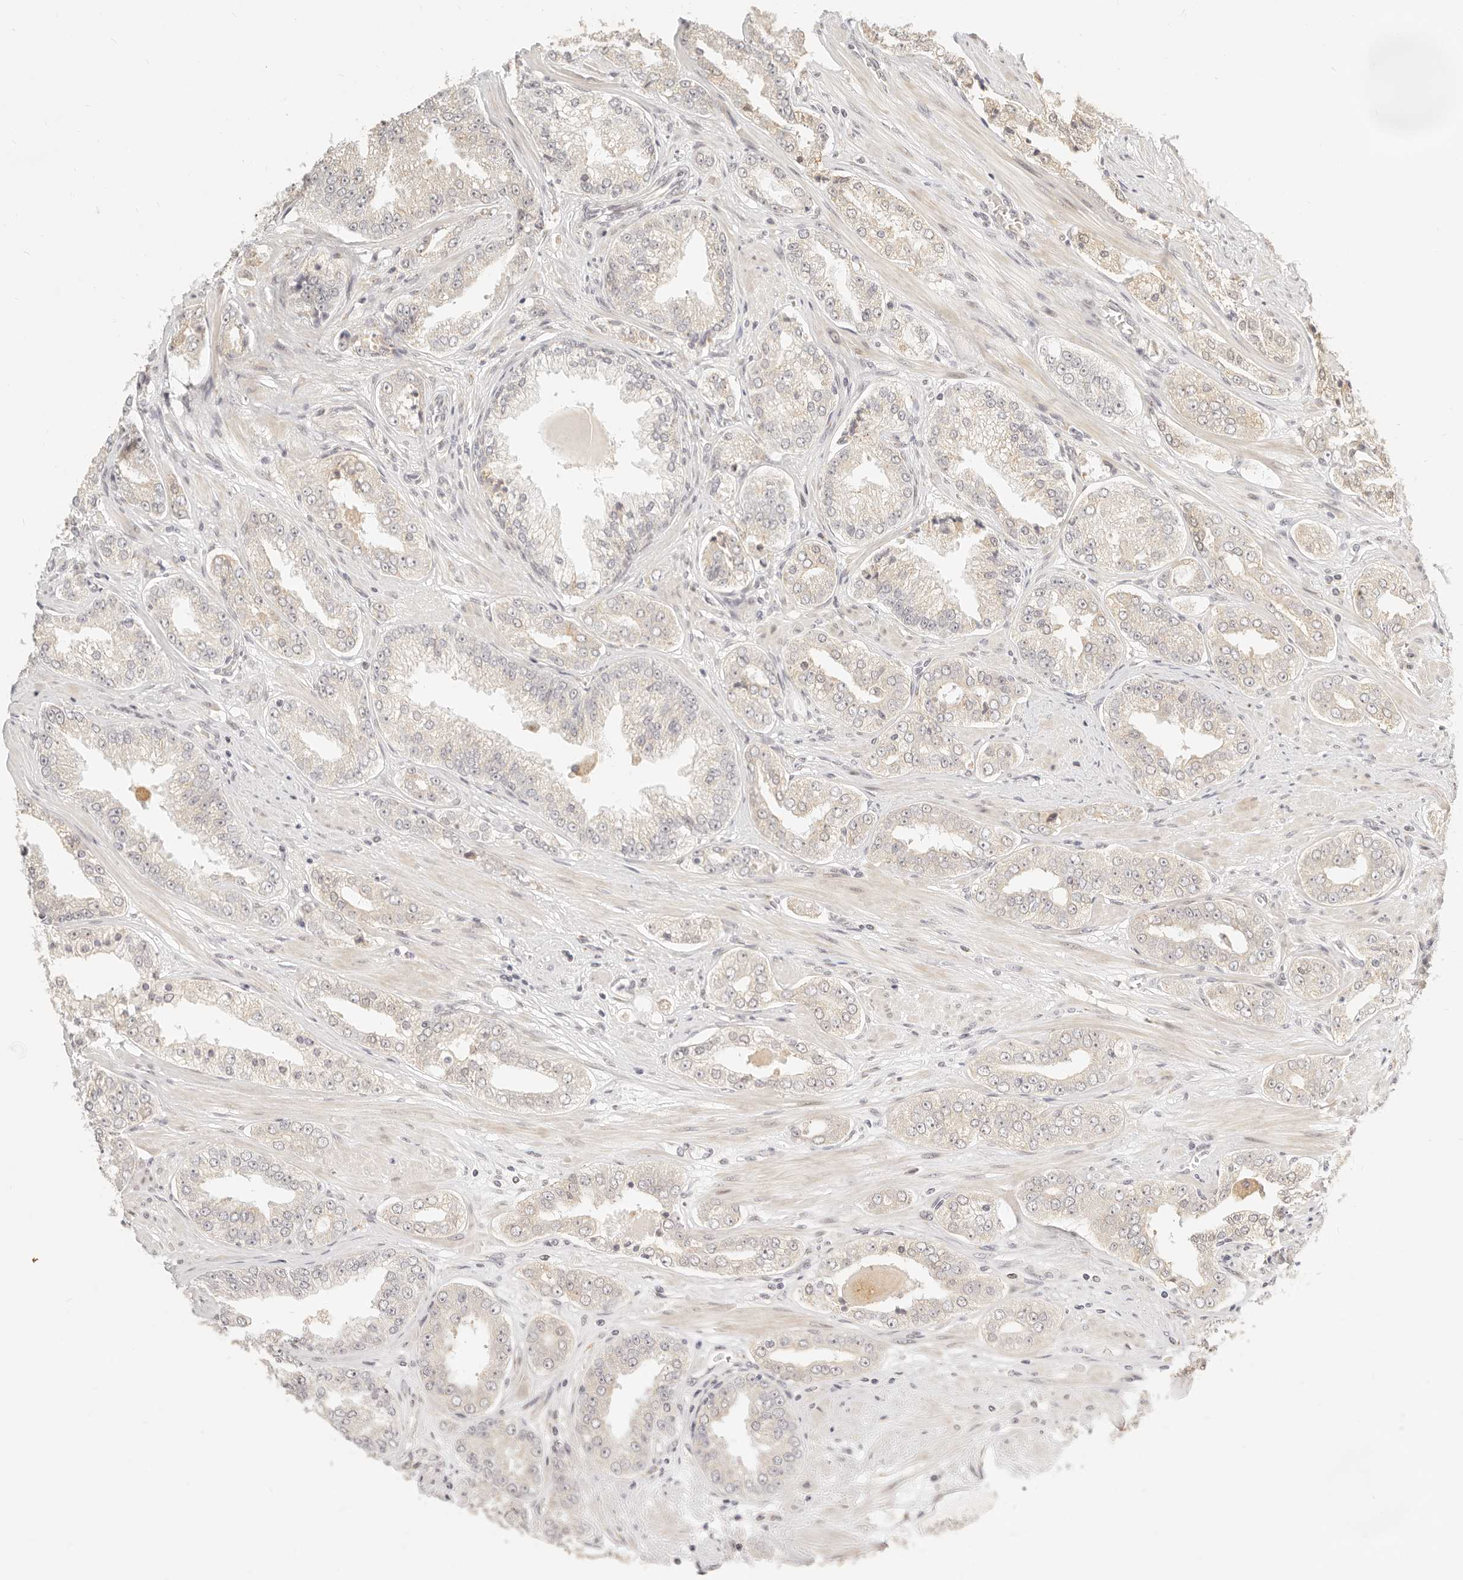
{"staining": {"intensity": "negative", "quantity": "none", "location": "none"}, "tissue": "prostate cancer", "cell_type": "Tumor cells", "image_type": "cancer", "snomed": [{"axis": "morphology", "description": "Adenocarcinoma, High grade"}, {"axis": "topography", "description": "Prostate"}], "caption": "Tumor cells are negative for brown protein staining in prostate cancer.", "gene": "FAM20B", "patient": {"sex": "male", "age": 71}}